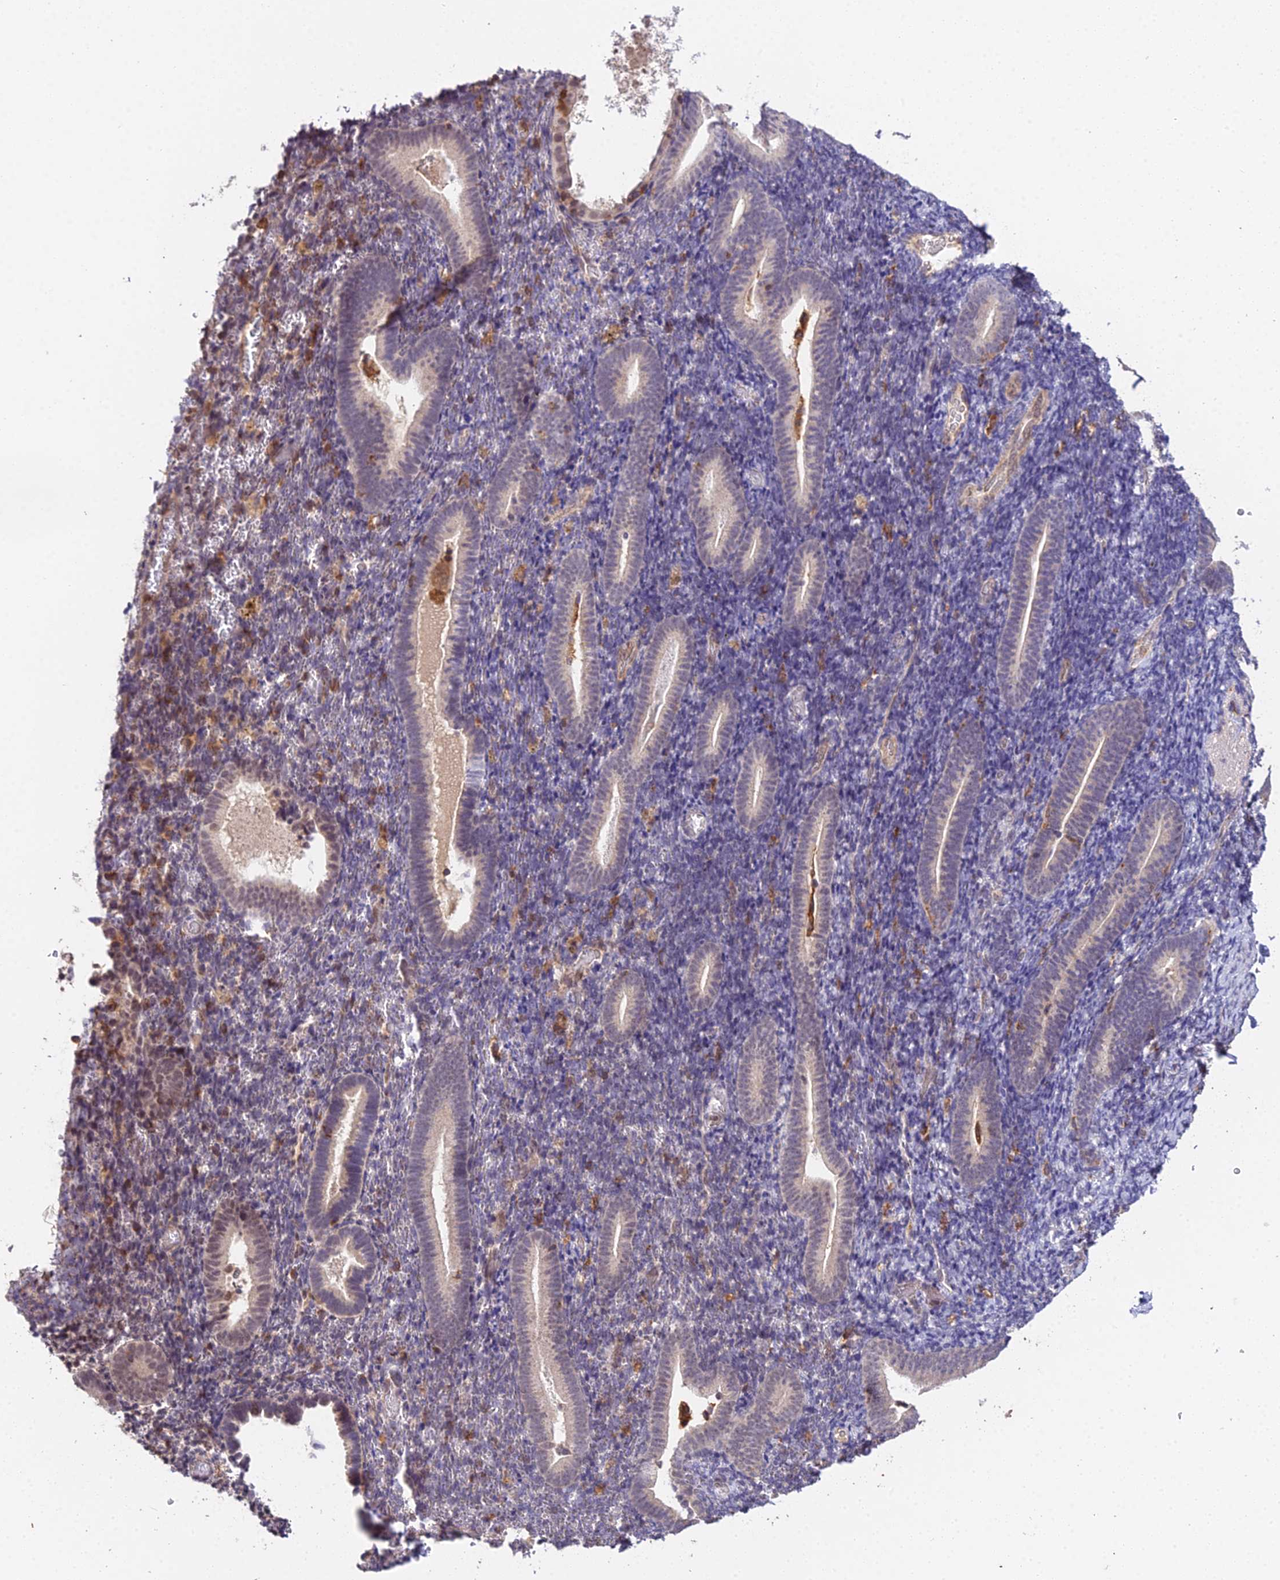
{"staining": {"intensity": "negative", "quantity": "none", "location": "none"}, "tissue": "endometrium", "cell_type": "Cells in endometrial stroma", "image_type": "normal", "snomed": [{"axis": "morphology", "description": "Normal tissue, NOS"}, {"axis": "topography", "description": "Endometrium"}], "caption": "Immunohistochemistry histopathology image of unremarkable endometrium: endometrium stained with DAB shows no significant protein positivity in cells in endometrial stroma.", "gene": "TPRX1", "patient": {"sex": "female", "age": 51}}